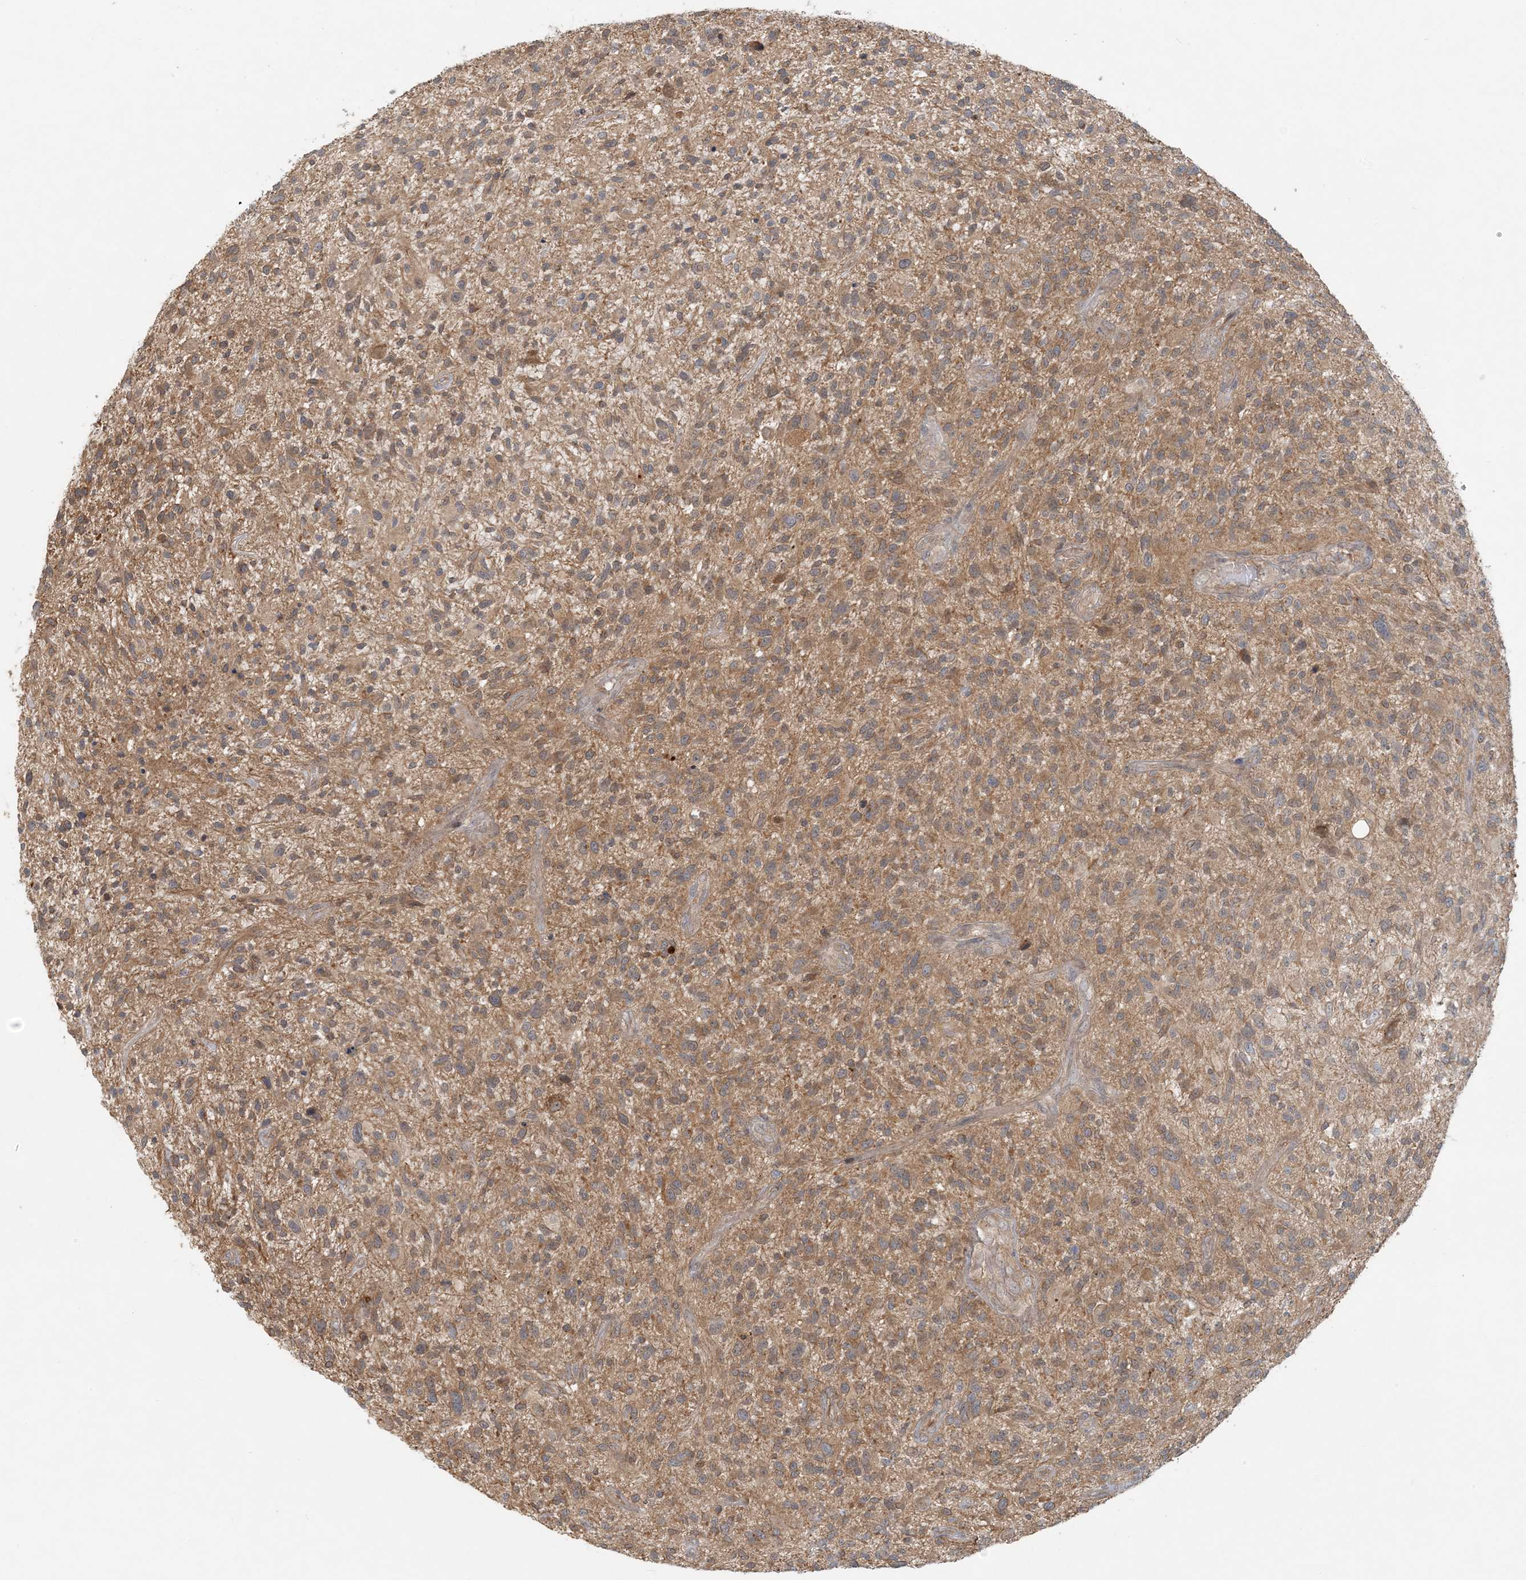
{"staining": {"intensity": "moderate", "quantity": ">75%", "location": "cytoplasmic/membranous"}, "tissue": "glioma", "cell_type": "Tumor cells", "image_type": "cancer", "snomed": [{"axis": "morphology", "description": "Glioma, malignant, High grade"}, {"axis": "topography", "description": "Brain"}], "caption": "High-grade glioma (malignant) stained for a protein (brown) exhibits moderate cytoplasmic/membranous positive staining in about >75% of tumor cells.", "gene": "OBI1", "patient": {"sex": "male", "age": 47}}